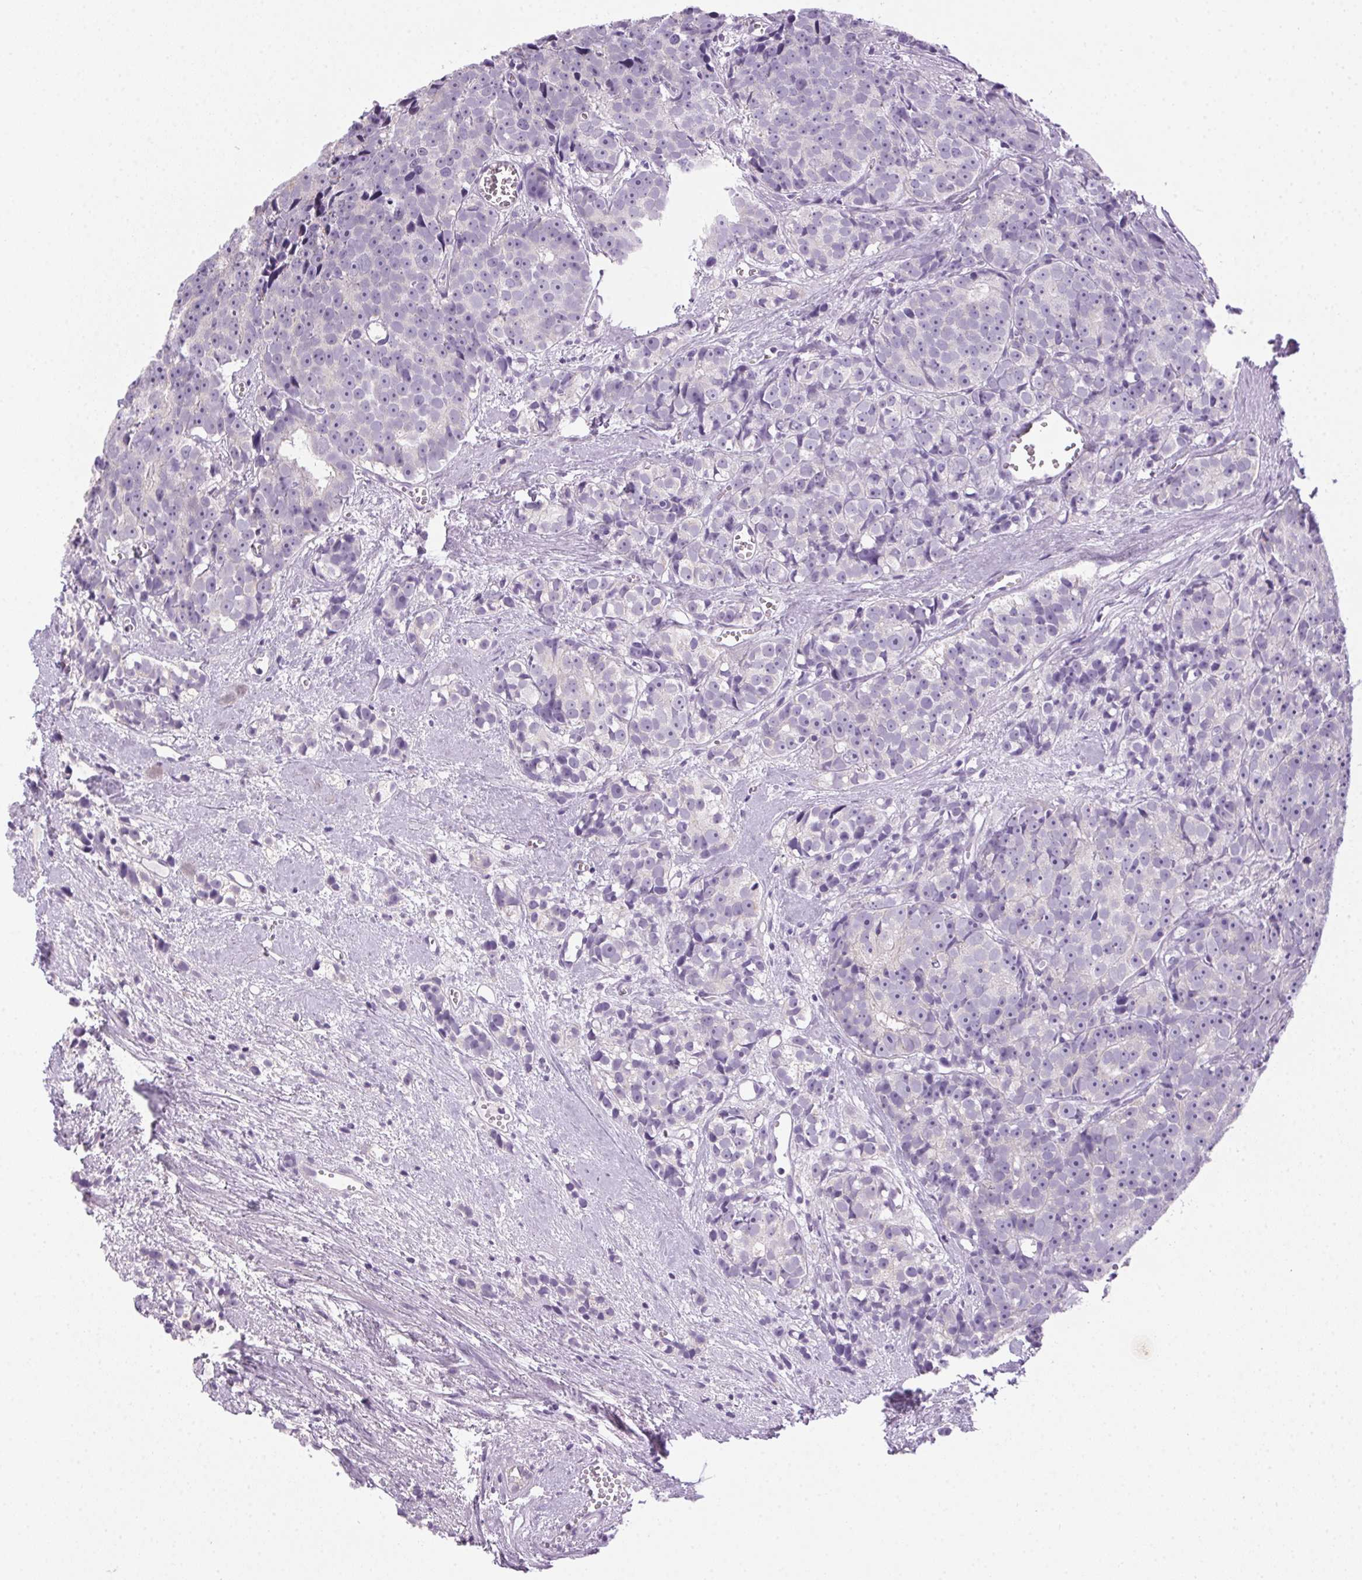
{"staining": {"intensity": "negative", "quantity": "none", "location": "none"}, "tissue": "prostate cancer", "cell_type": "Tumor cells", "image_type": "cancer", "snomed": [{"axis": "morphology", "description": "Adenocarcinoma, High grade"}, {"axis": "topography", "description": "Prostate"}], "caption": "Immunohistochemical staining of human high-grade adenocarcinoma (prostate) reveals no significant staining in tumor cells.", "gene": "POPDC2", "patient": {"sex": "male", "age": 77}}